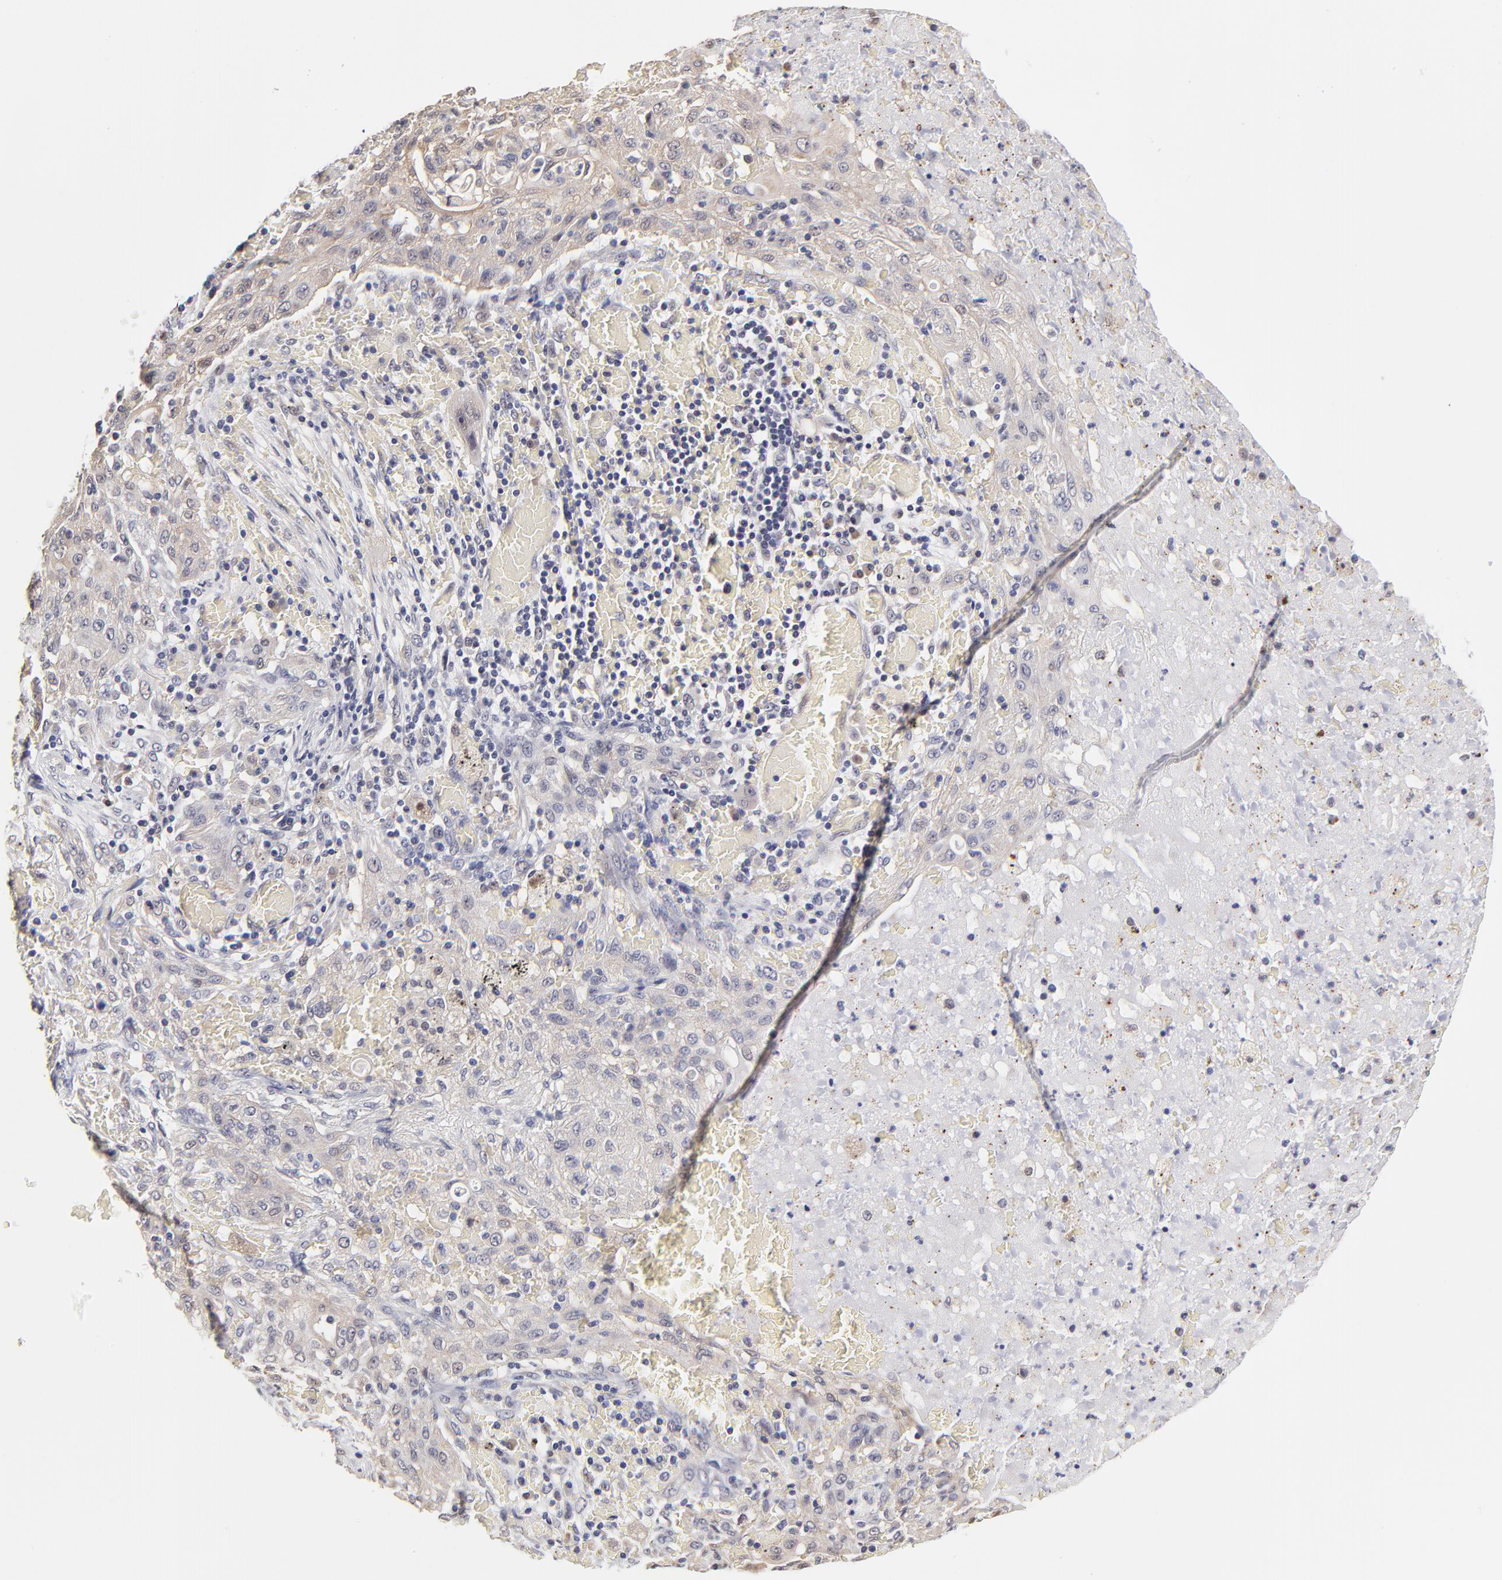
{"staining": {"intensity": "weak", "quantity": ">75%", "location": "cytoplasmic/membranous"}, "tissue": "lung cancer", "cell_type": "Tumor cells", "image_type": "cancer", "snomed": [{"axis": "morphology", "description": "Squamous cell carcinoma, NOS"}, {"axis": "topography", "description": "Lung"}], "caption": "The image exhibits immunohistochemical staining of squamous cell carcinoma (lung). There is weak cytoplasmic/membranous positivity is appreciated in approximately >75% of tumor cells.", "gene": "ZNF10", "patient": {"sex": "female", "age": 47}}